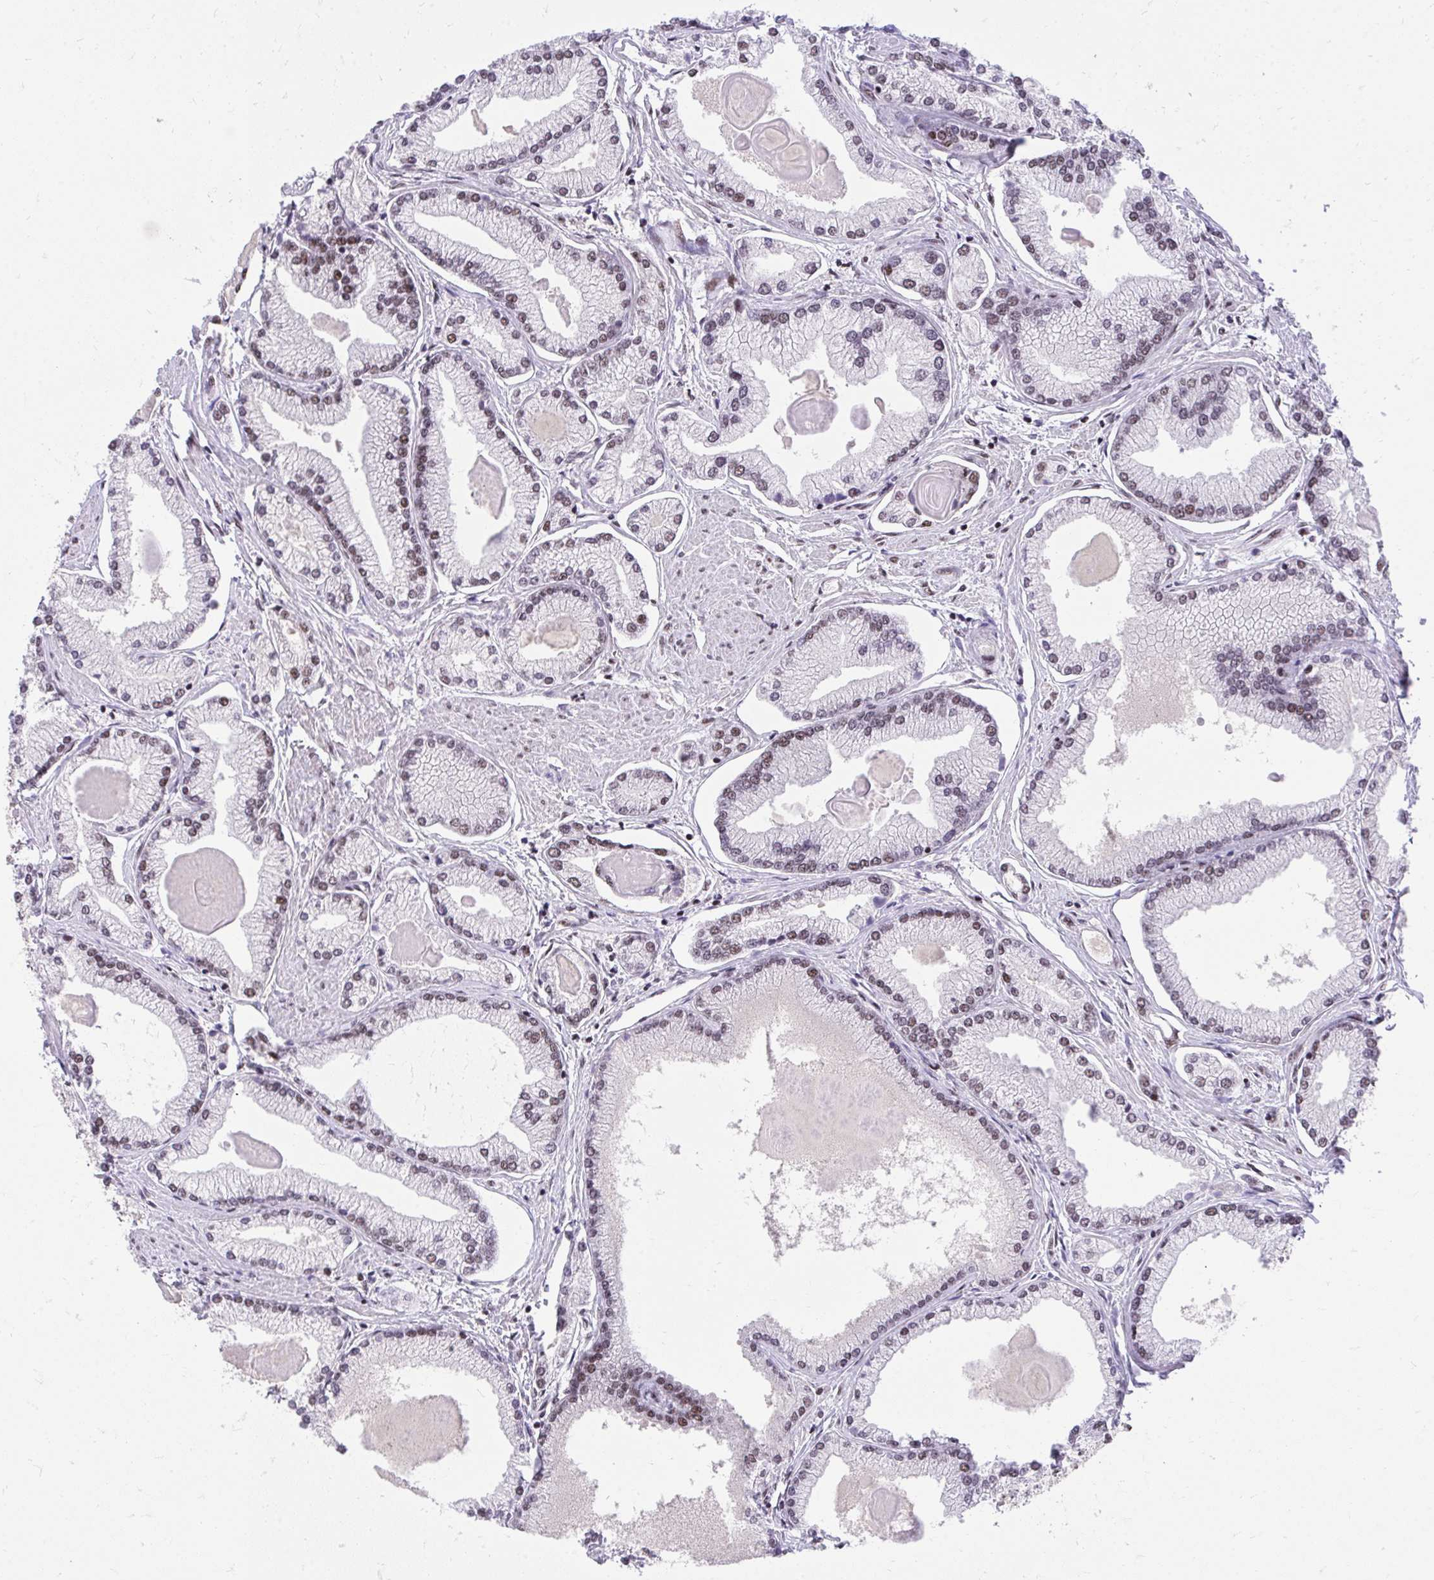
{"staining": {"intensity": "moderate", "quantity": "25%-75%", "location": "nuclear"}, "tissue": "prostate cancer", "cell_type": "Tumor cells", "image_type": "cancer", "snomed": [{"axis": "morphology", "description": "Adenocarcinoma, High grade"}, {"axis": "topography", "description": "Prostate"}], "caption": "This photomicrograph reveals immunohistochemistry (IHC) staining of prostate cancer (high-grade adenocarcinoma), with medium moderate nuclear staining in approximately 25%-75% of tumor cells.", "gene": "SYNE4", "patient": {"sex": "male", "age": 68}}